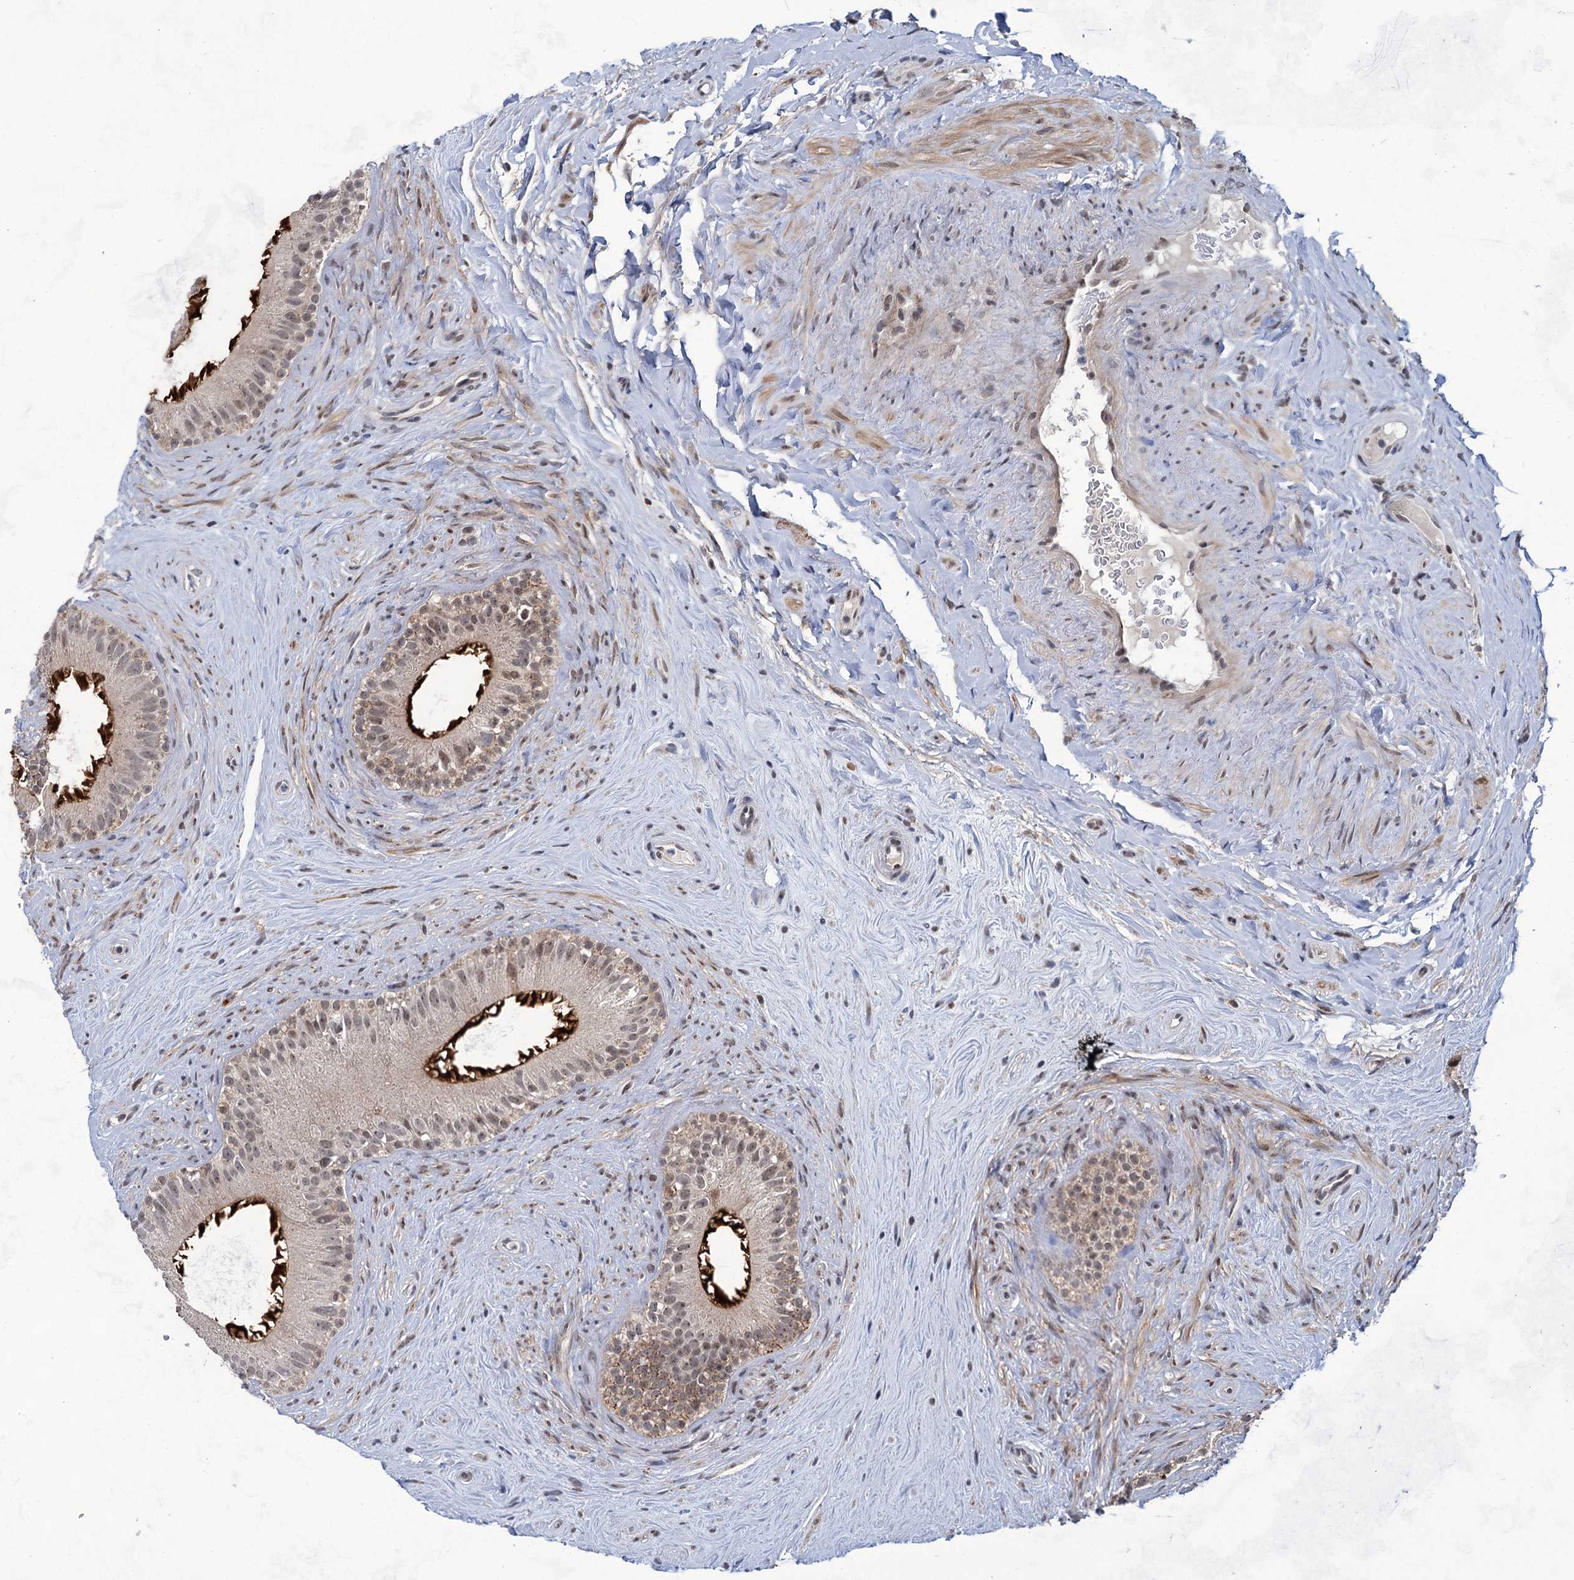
{"staining": {"intensity": "strong", "quantity": "25%-75%", "location": "cytoplasmic/membranous"}, "tissue": "epididymis", "cell_type": "Glandular cells", "image_type": "normal", "snomed": [{"axis": "morphology", "description": "Normal tissue, NOS"}, {"axis": "topography", "description": "Epididymis"}], "caption": "Glandular cells reveal high levels of strong cytoplasmic/membranous staining in approximately 25%-75% of cells in benign epididymis.", "gene": "TTC17", "patient": {"sex": "male", "age": 84}}